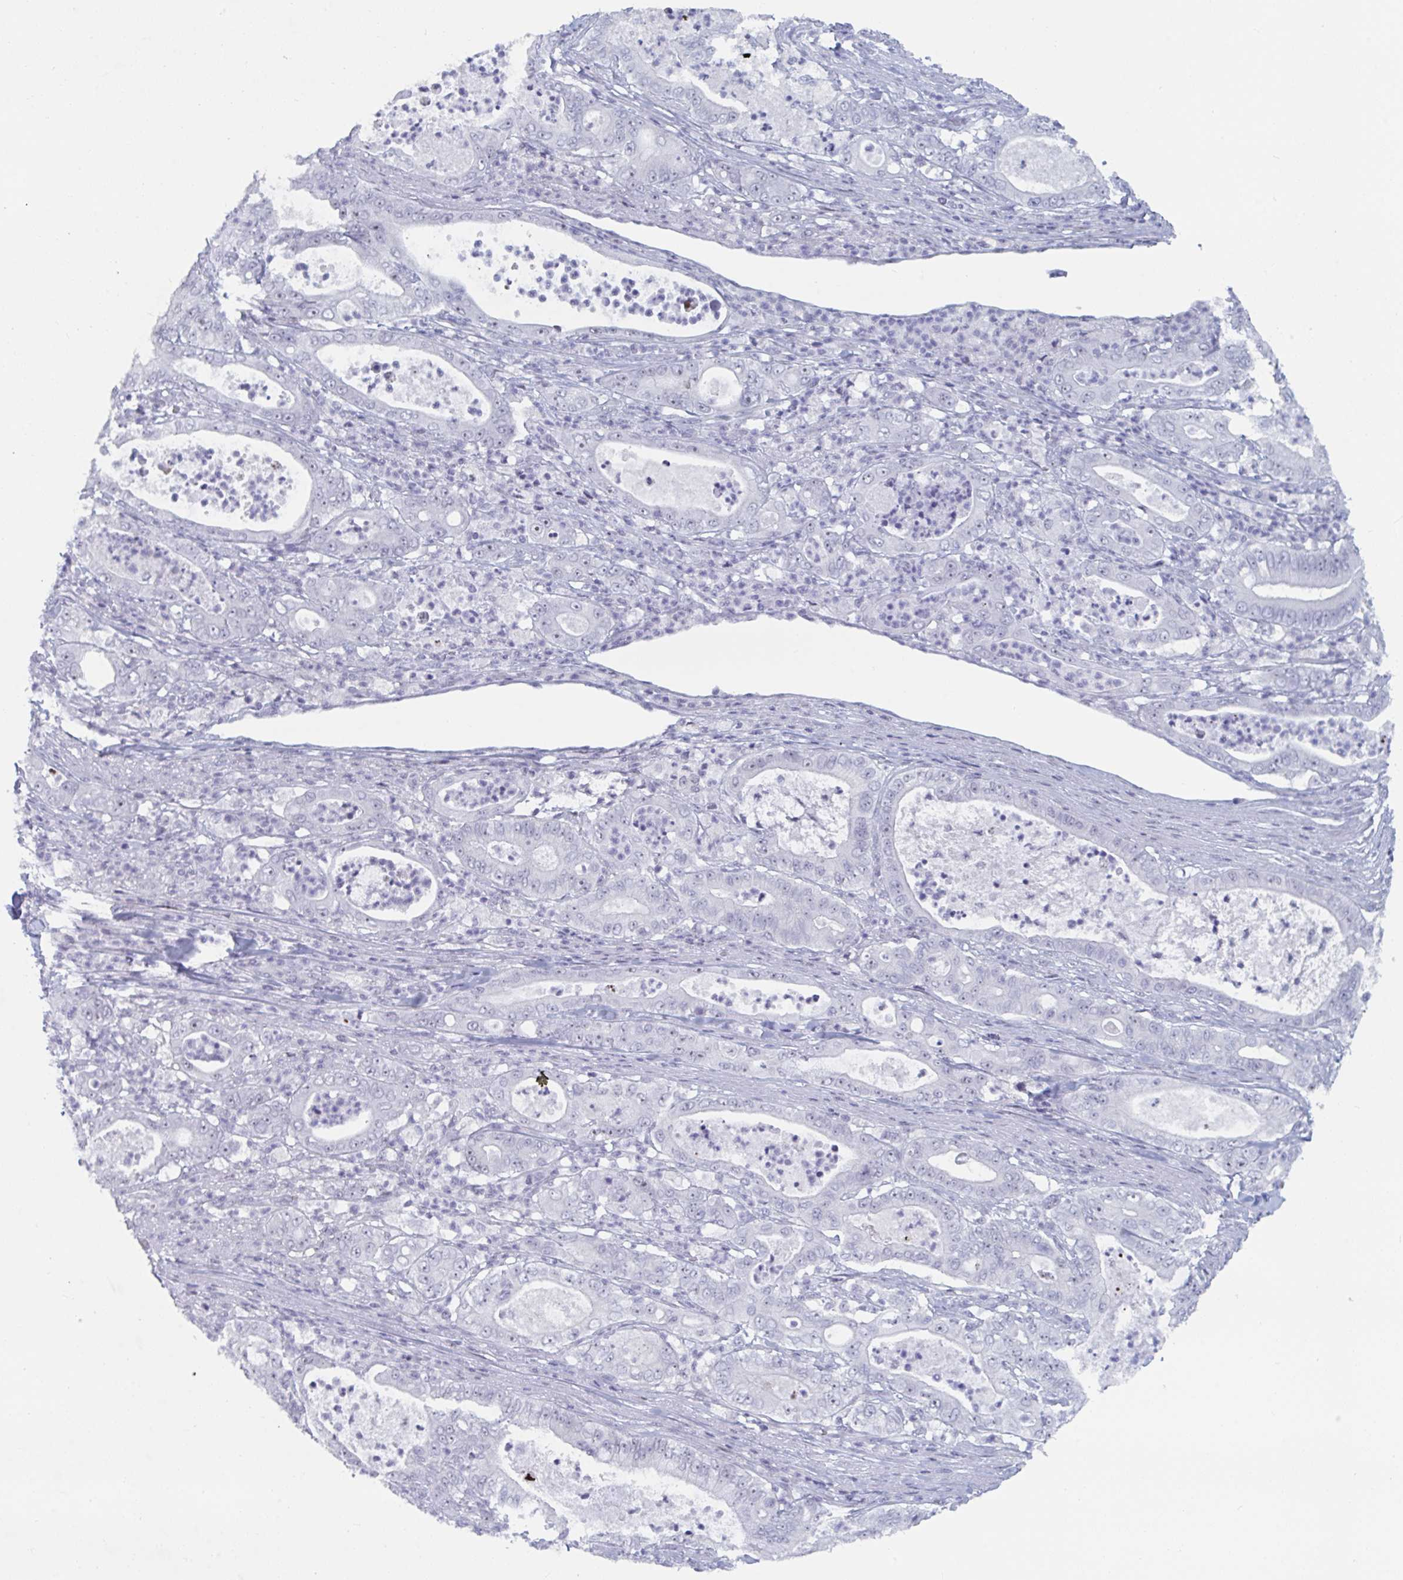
{"staining": {"intensity": "negative", "quantity": "none", "location": "none"}, "tissue": "pancreatic cancer", "cell_type": "Tumor cells", "image_type": "cancer", "snomed": [{"axis": "morphology", "description": "Adenocarcinoma, NOS"}, {"axis": "topography", "description": "Pancreas"}], "caption": "Tumor cells are negative for brown protein staining in pancreatic adenocarcinoma.", "gene": "NR1H2", "patient": {"sex": "male", "age": 71}}